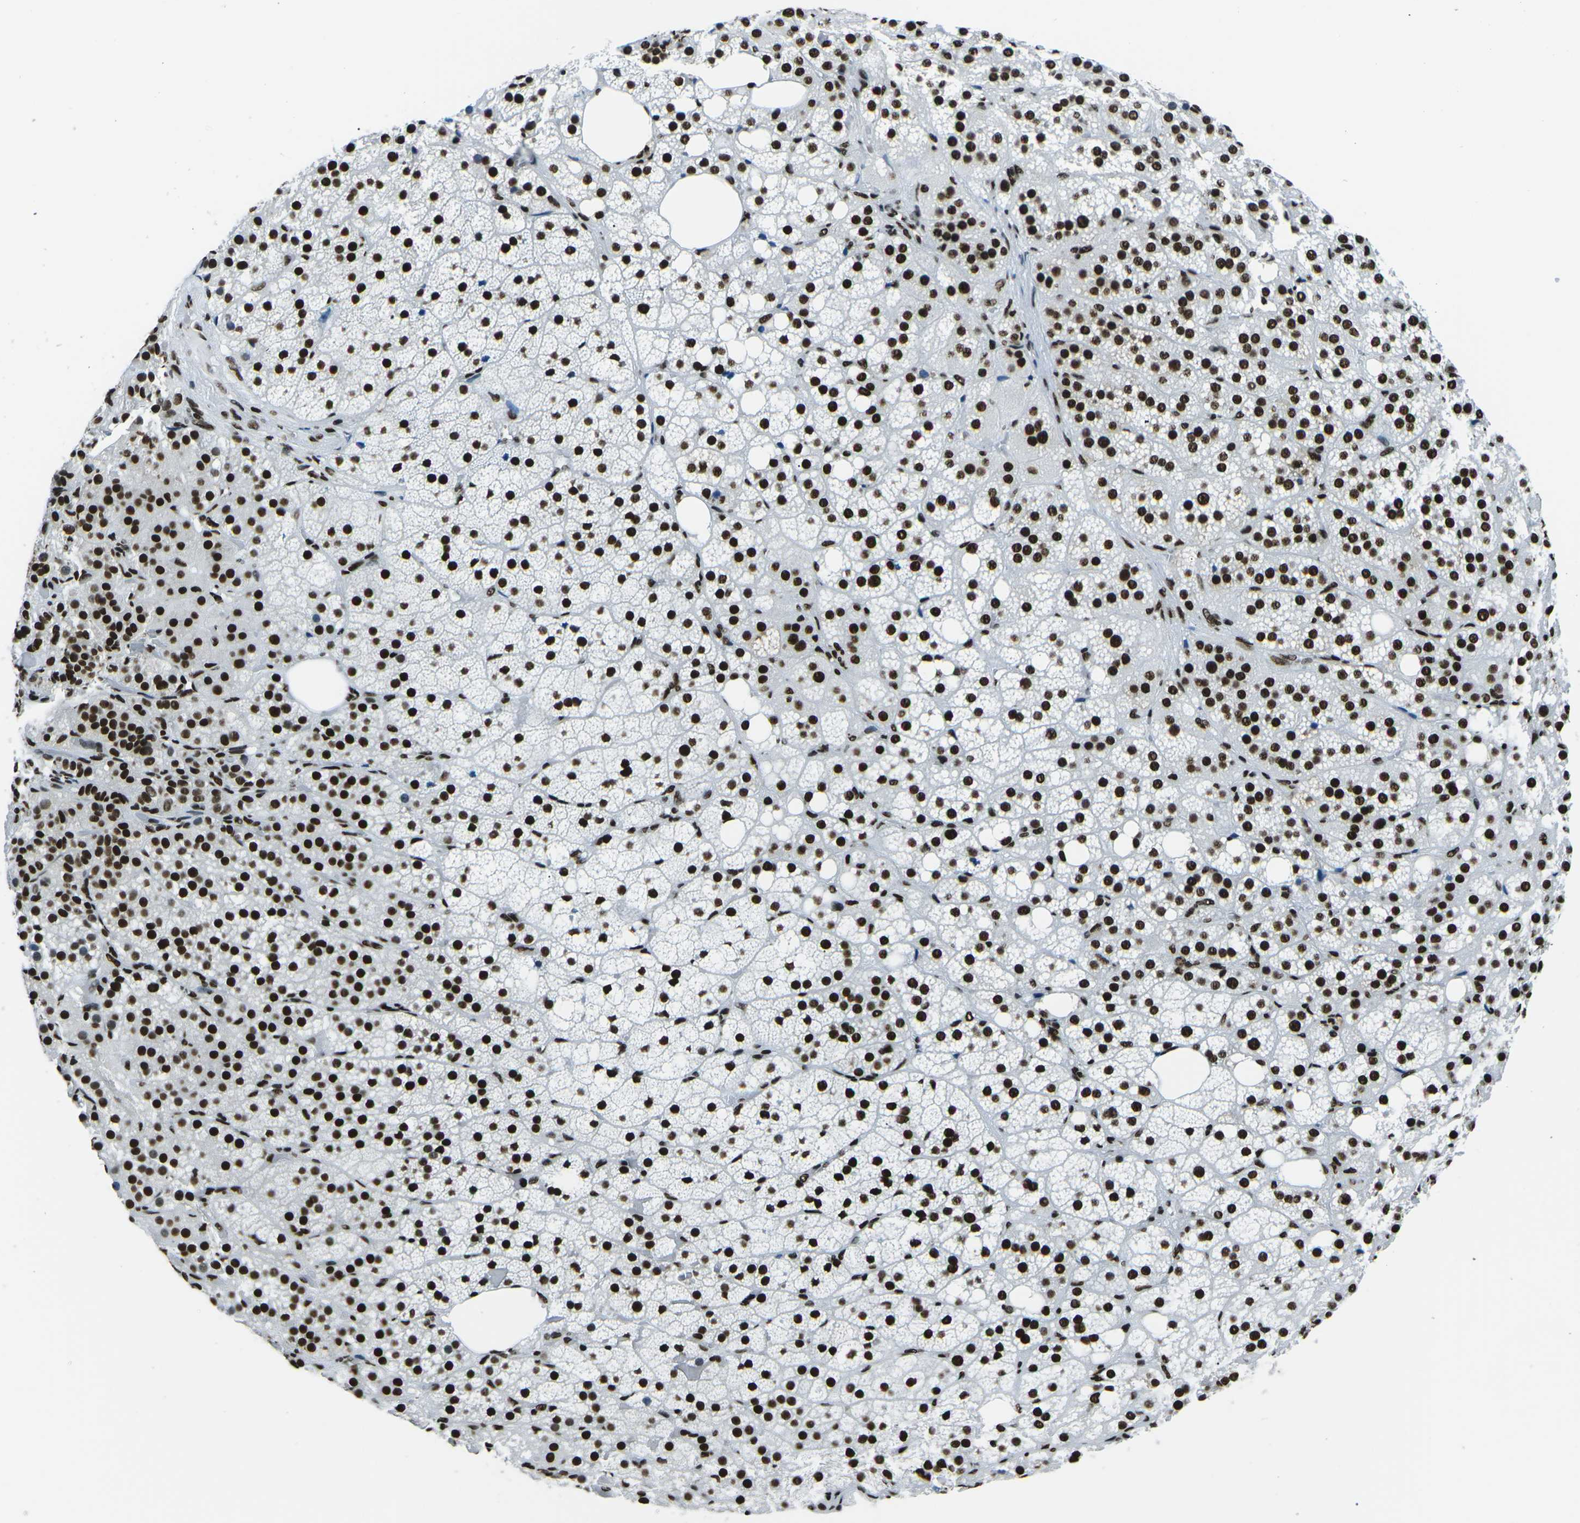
{"staining": {"intensity": "strong", "quantity": ">75%", "location": "nuclear"}, "tissue": "adrenal gland", "cell_type": "Glandular cells", "image_type": "normal", "snomed": [{"axis": "morphology", "description": "Normal tissue, NOS"}, {"axis": "topography", "description": "Adrenal gland"}], "caption": "There is high levels of strong nuclear positivity in glandular cells of unremarkable adrenal gland, as demonstrated by immunohistochemical staining (brown color).", "gene": "HNRNPL", "patient": {"sex": "female", "age": 59}}